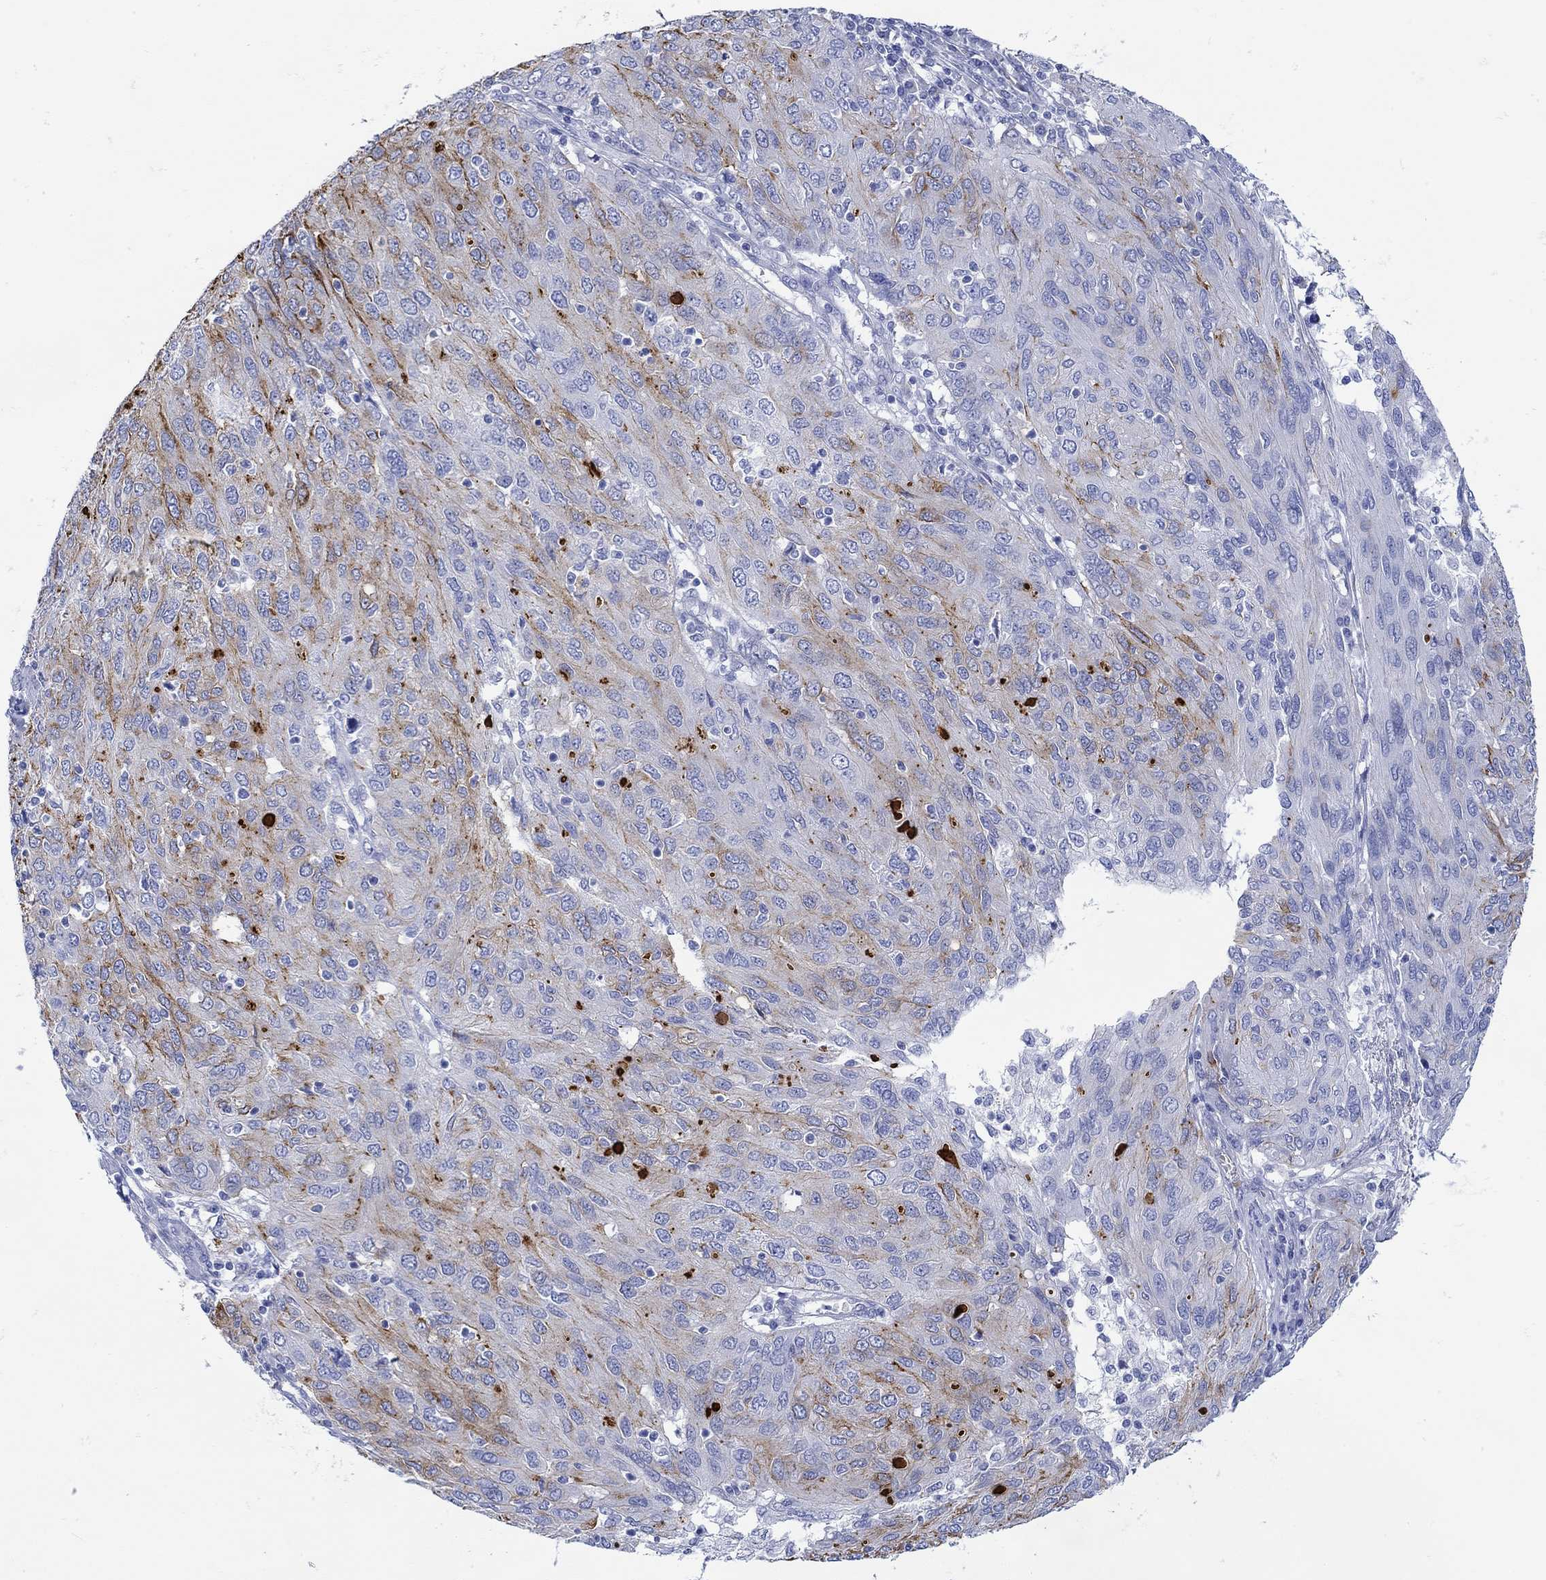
{"staining": {"intensity": "strong", "quantity": "25%-75%", "location": "cytoplasmic/membranous"}, "tissue": "ovarian cancer", "cell_type": "Tumor cells", "image_type": "cancer", "snomed": [{"axis": "morphology", "description": "Carcinoma, endometroid"}, {"axis": "topography", "description": "Ovary"}], "caption": "Ovarian endometroid carcinoma stained with a brown dye shows strong cytoplasmic/membranous positive expression in approximately 25%-75% of tumor cells.", "gene": "ANKMY1", "patient": {"sex": "female", "age": 50}}